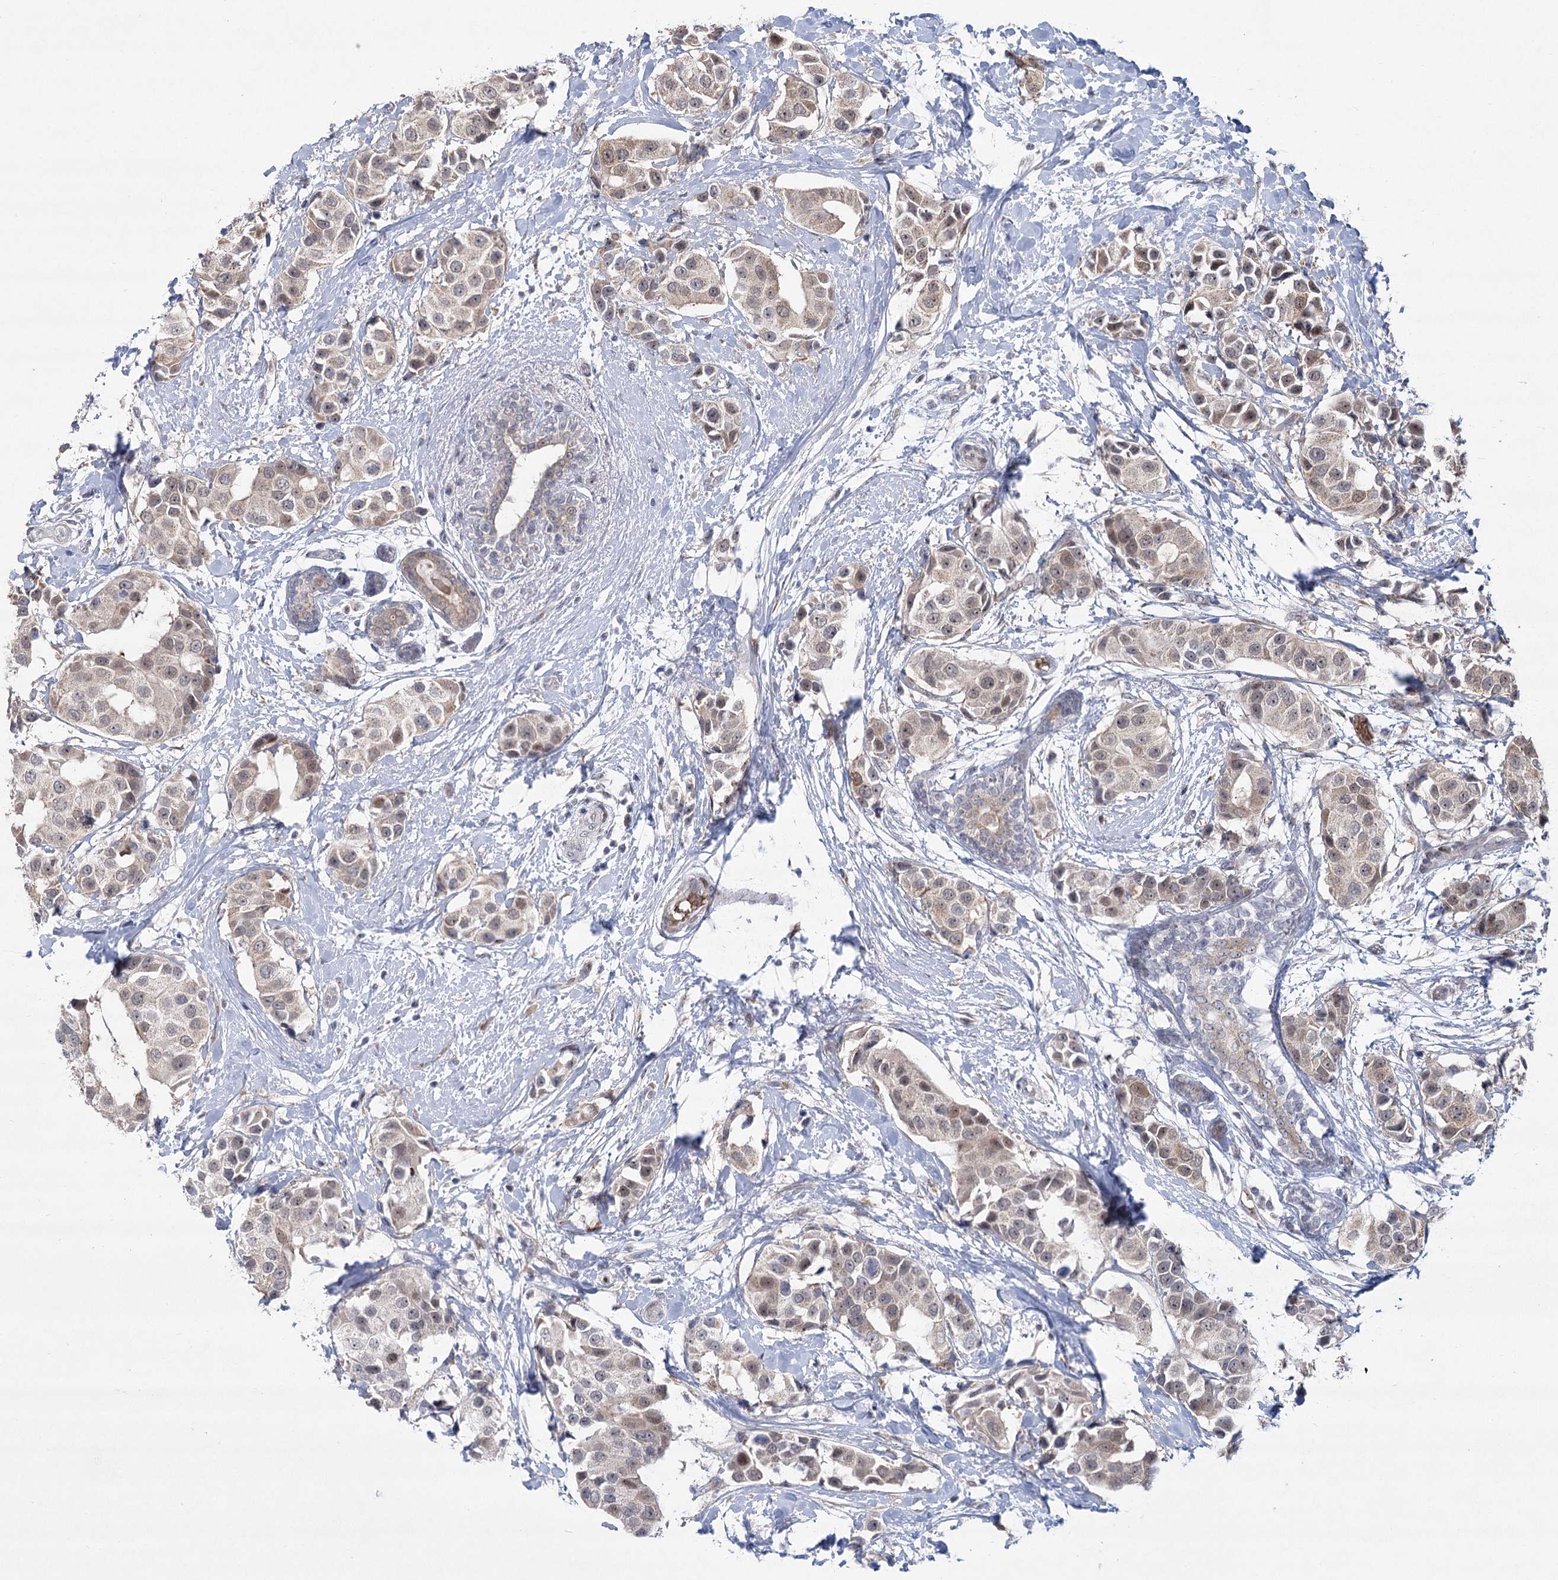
{"staining": {"intensity": "weak", "quantity": "25%-75%", "location": "nuclear"}, "tissue": "breast cancer", "cell_type": "Tumor cells", "image_type": "cancer", "snomed": [{"axis": "morphology", "description": "Normal tissue, NOS"}, {"axis": "morphology", "description": "Duct carcinoma"}, {"axis": "topography", "description": "Breast"}], "caption": "DAB immunohistochemical staining of intraductal carcinoma (breast) exhibits weak nuclear protein positivity in approximately 25%-75% of tumor cells.", "gene": "NSMCE4A", "patient": {"sex": "female", "age": 39}}